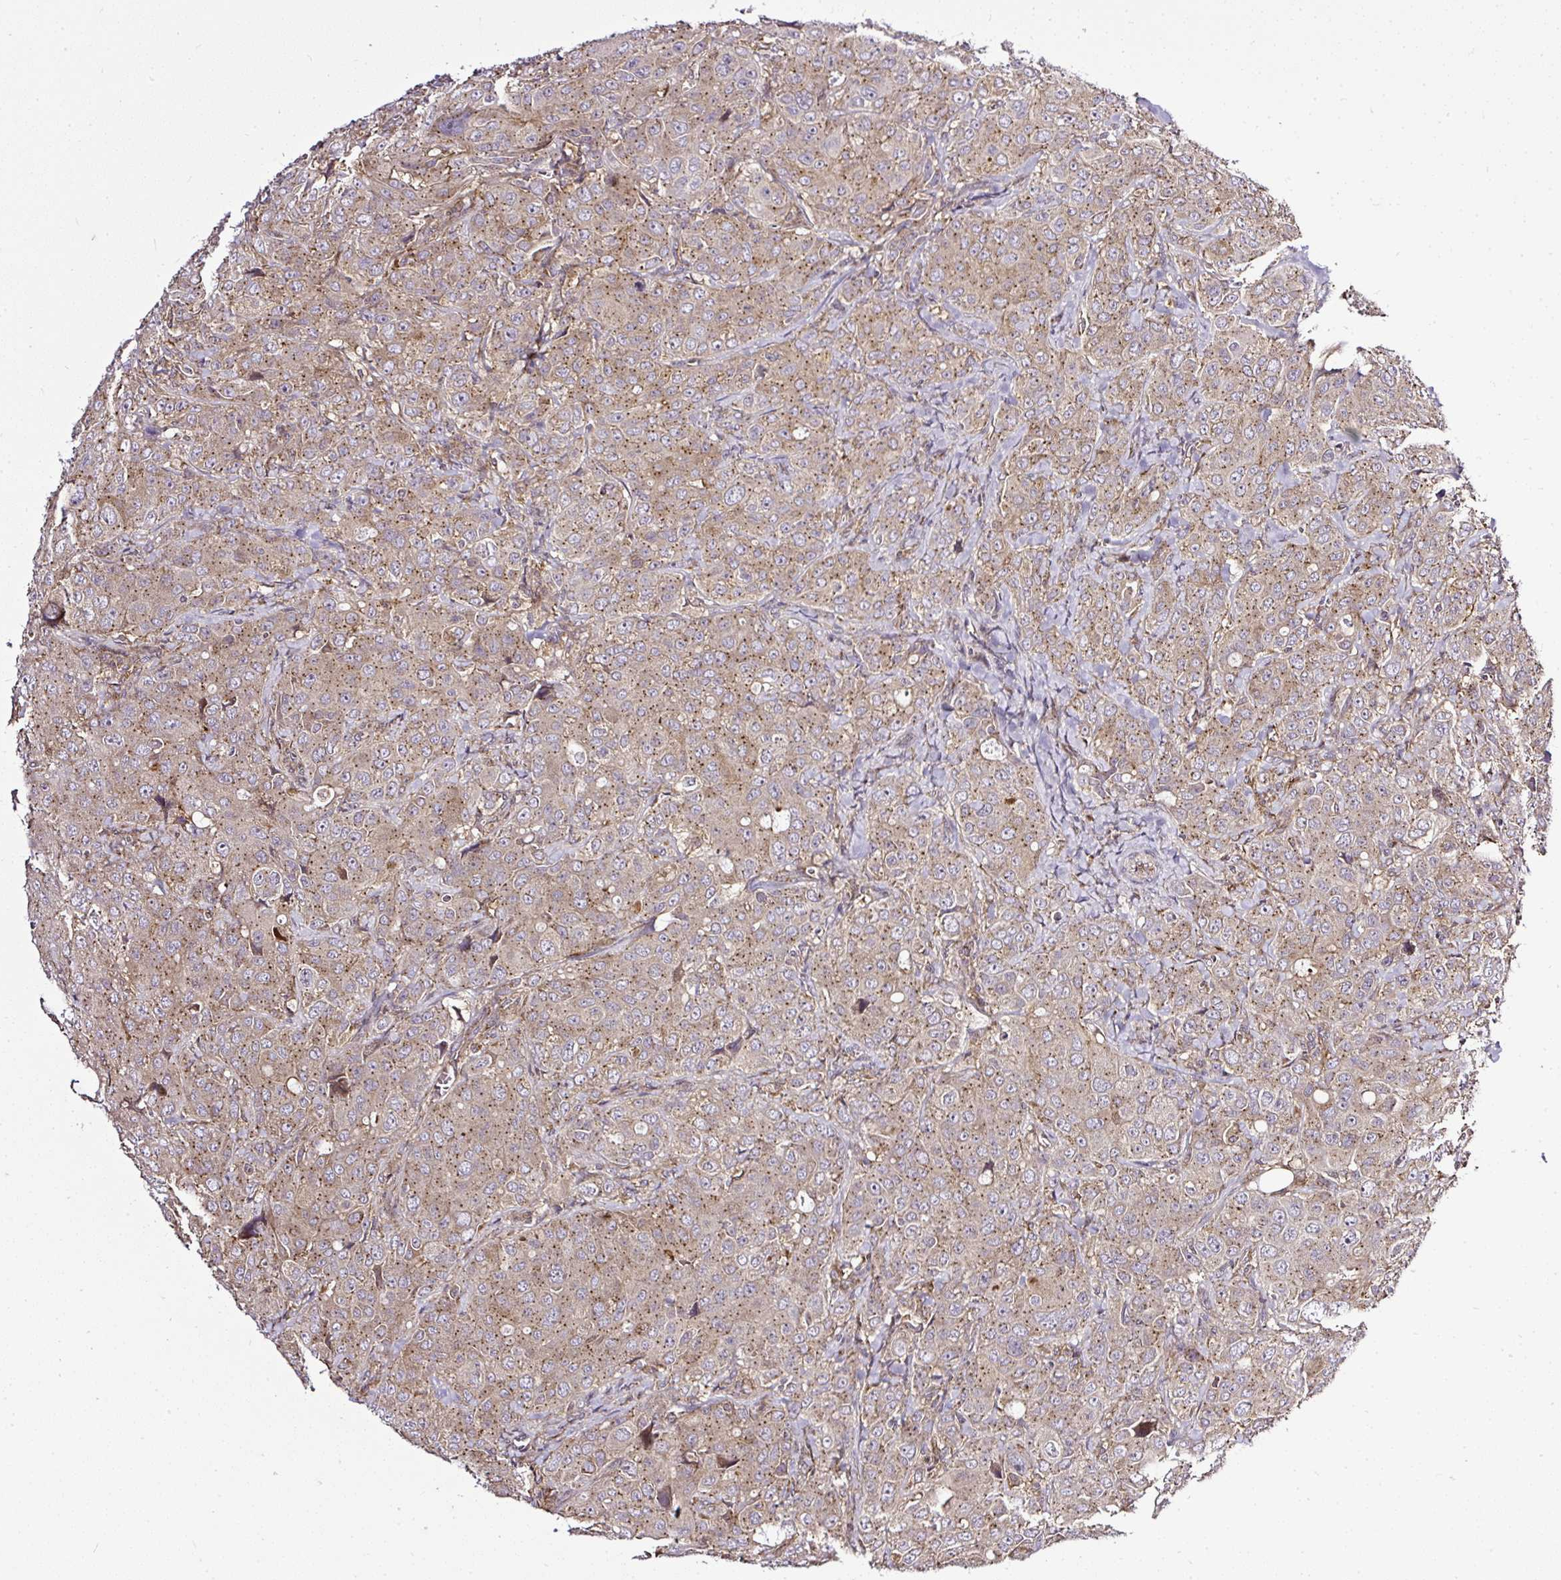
{"staining": {"intensity": "moderate", "quantity": ">75%", "location": "cytoplasmic/membranous"}, "tissue": "breast cancer", "cell_type": "Tumor cells", "image_type": "cancer", "snomed": [{"axis": "morphology", "description": "Duct carcinoma"}, {"axis": "topography", "description": "Breast"}], "caption": "Breast cancer tissue exhibits moderate cytoplasmic/membranous expression in approximately >75% of tumor cells", "gene": "SMC4", "patient": {"sex": "female", "age": 43}}